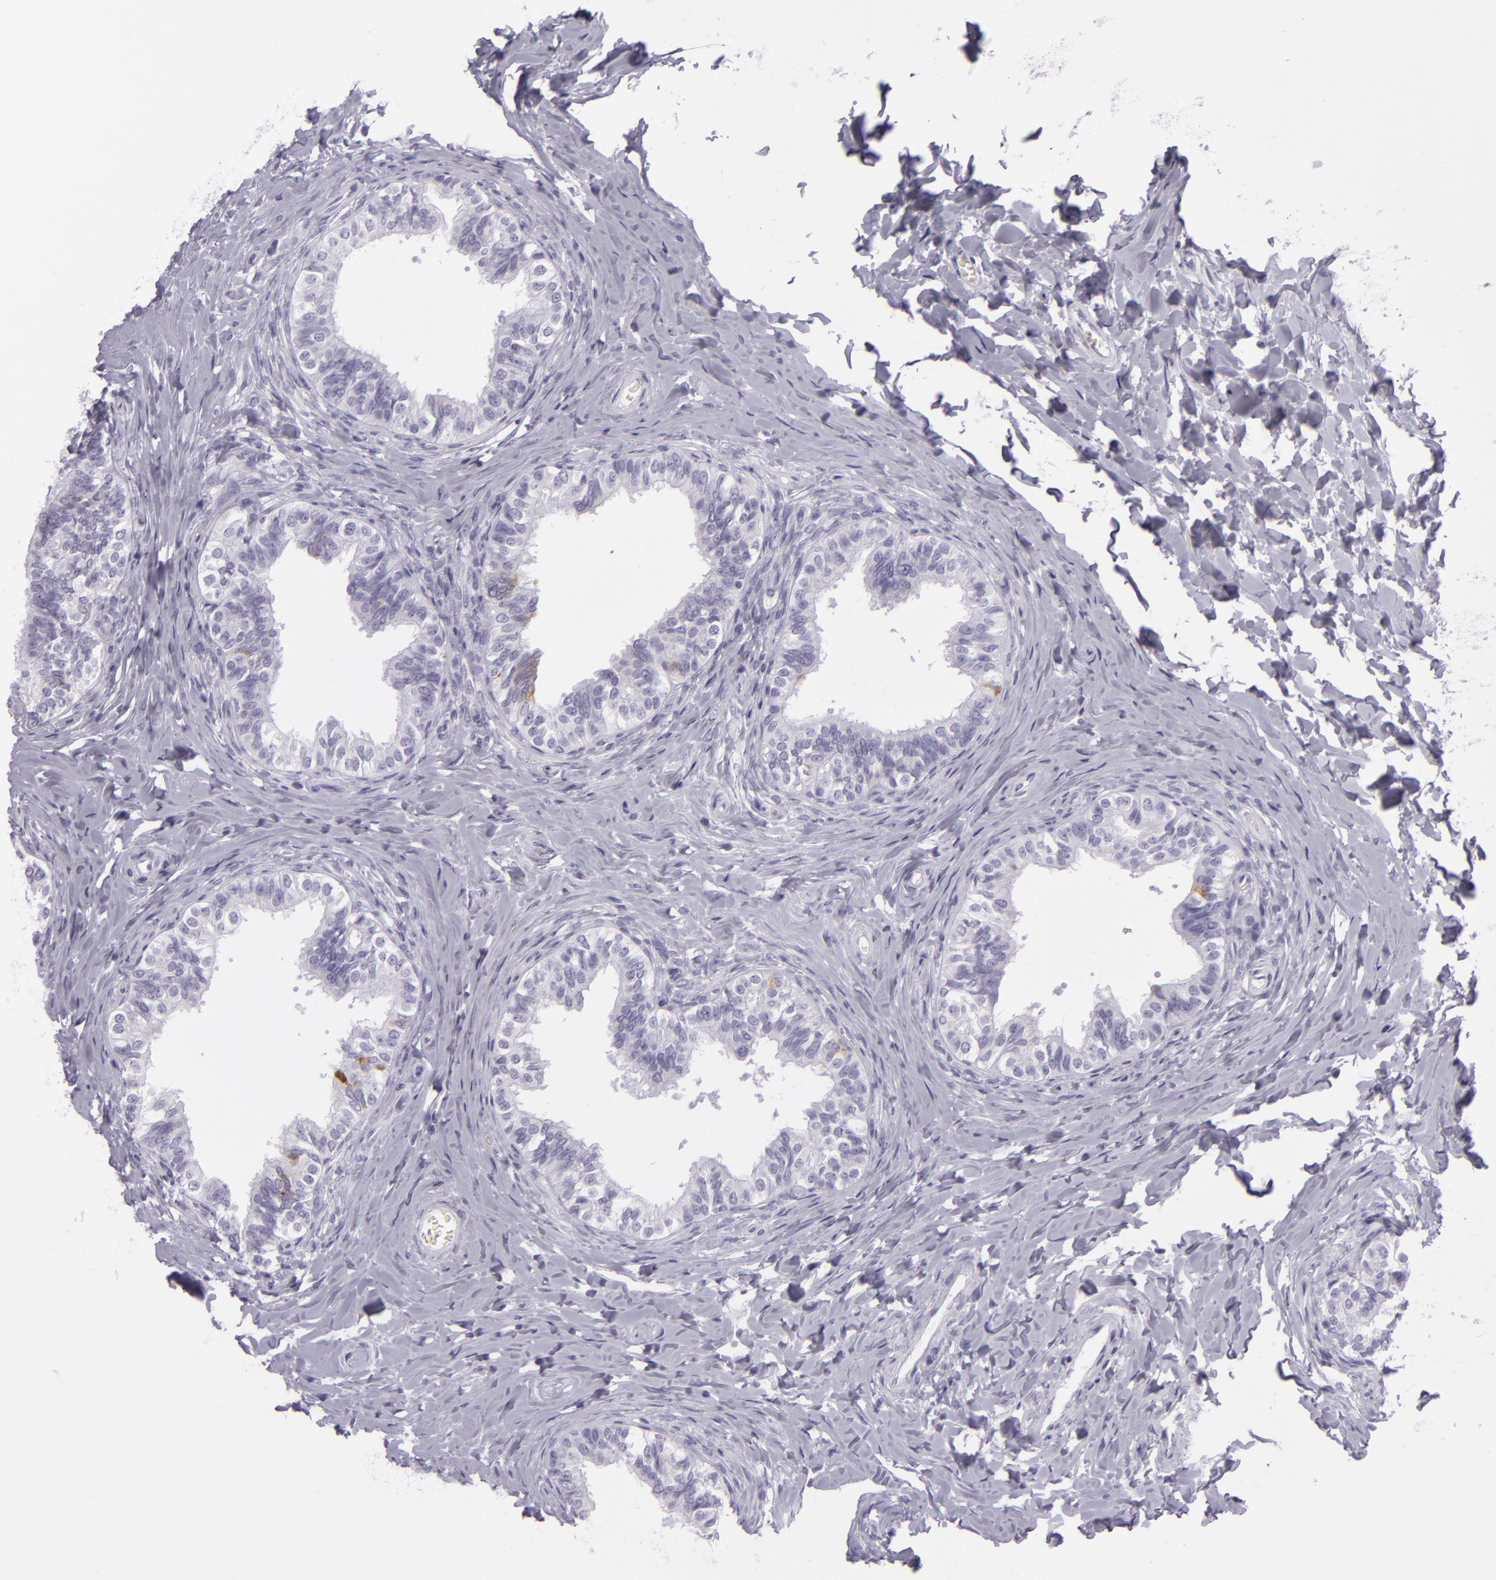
{"staining": {"intensity": "moderate", "quantity": "<25%", "location": "cytoplasmic/membranous"}, "tissue": "epididymis", "cell_type": "Glandular cells", "image_type": "normal", "snomed": [{"axis": "morphology", "description": "Normal tissue, NOS"}, {"axis": "topography", "description": "Soft tissue"}, {"axis": "topography", "description": "Epididymis"}], "caption": "IHC of normal human epididymis demonstrates low levels of moderate cytoplasmic/membranous positivity in about <25% of glandular cells.", "gene": "MUC6", "patient": {"sex": "male", "age": 26}}